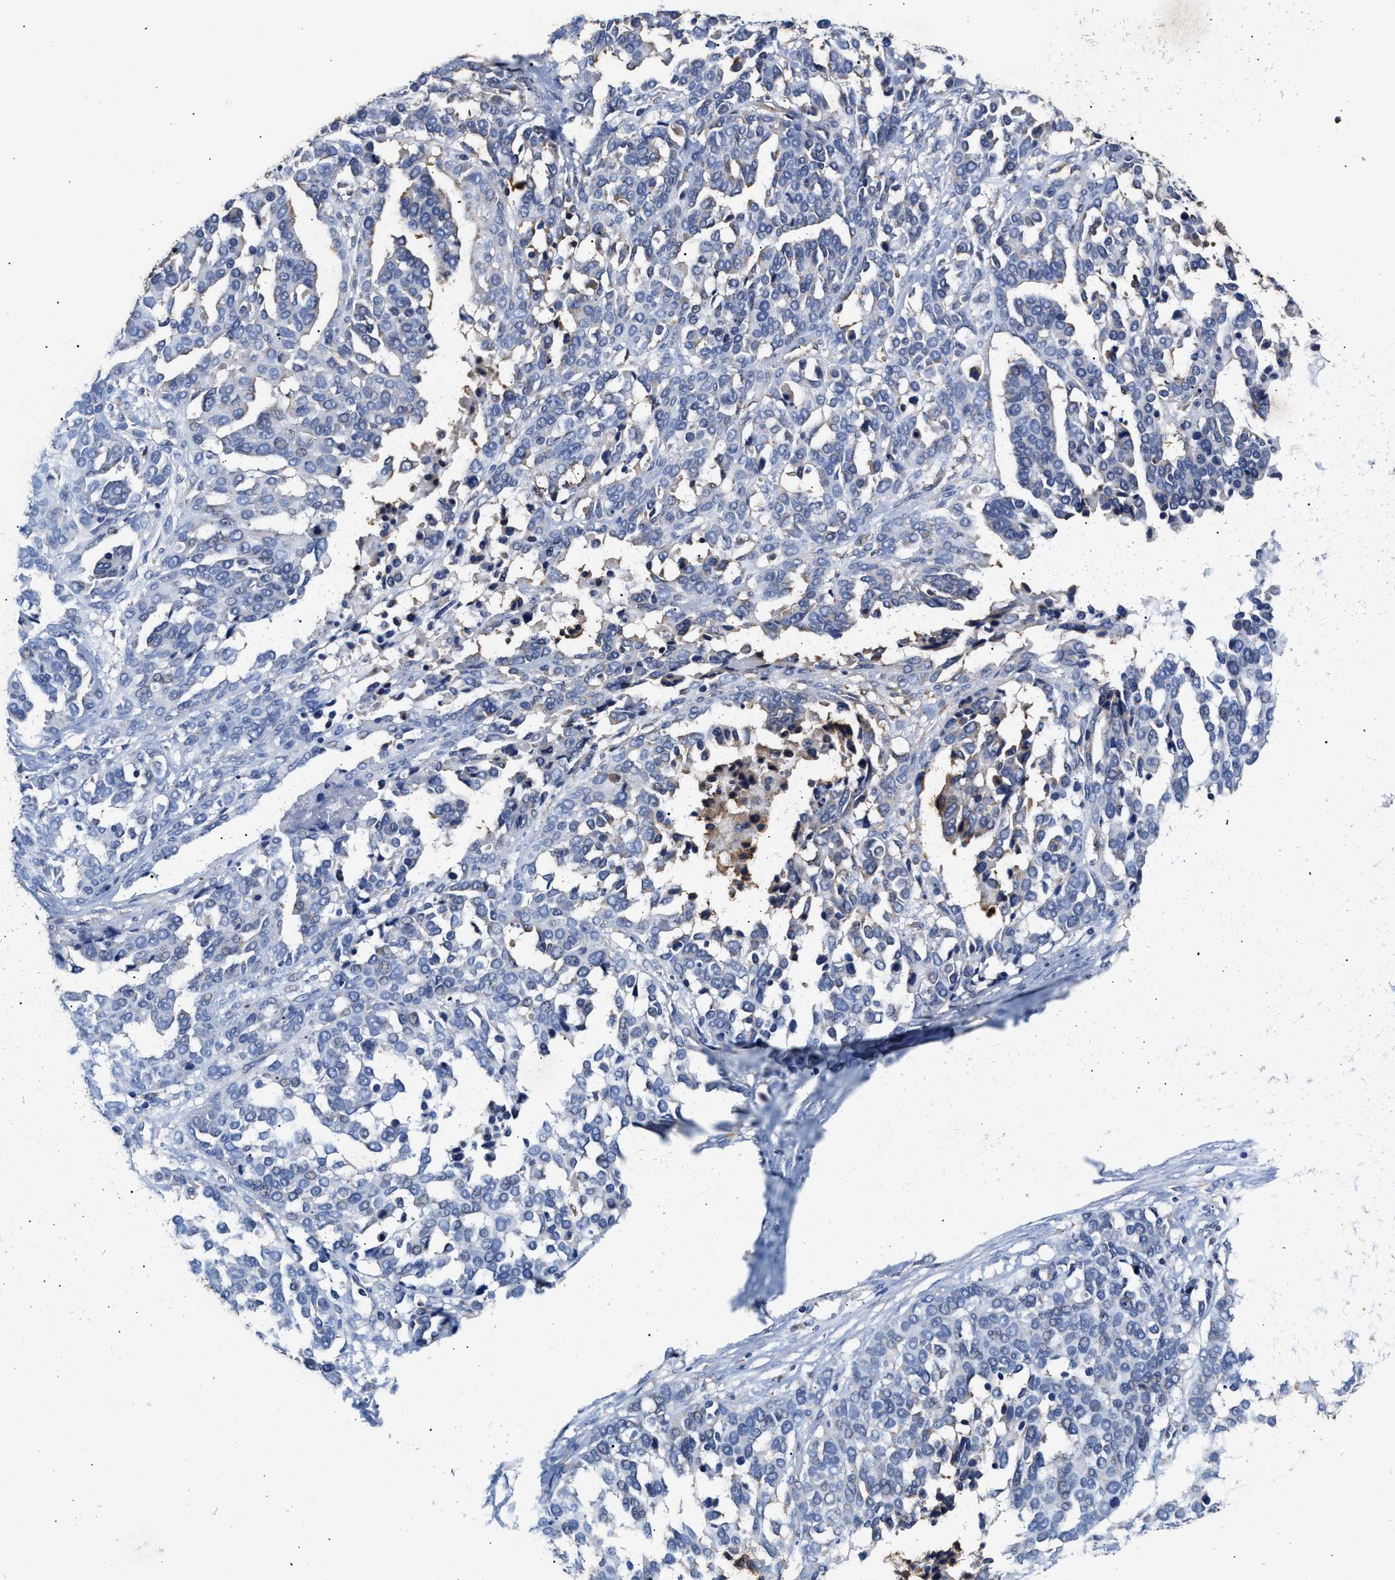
{"staining": {"intensity": "weak", "quantity": "<25%", "location": "cytoplasmic/membranous"}, "tissue": "ovarian cancer", "cell_type": "Tumor cells", "image_type": "cancer", "snomed": [{"axis": "morphology", "description": "Cystadenocarcinoma, serous, NOS"}, {"axis": "topography", "description": "Ovary"}], "caption": "An immunohistochemistry image of ovarian cancer (serous cystadenocarcinoma) is shown. There is no staining in tumor cells of ovarian cancer (serous cystadenocarcinoma).", "gene": "SGK1", "patient": {"sex": "female", "age": 44}}